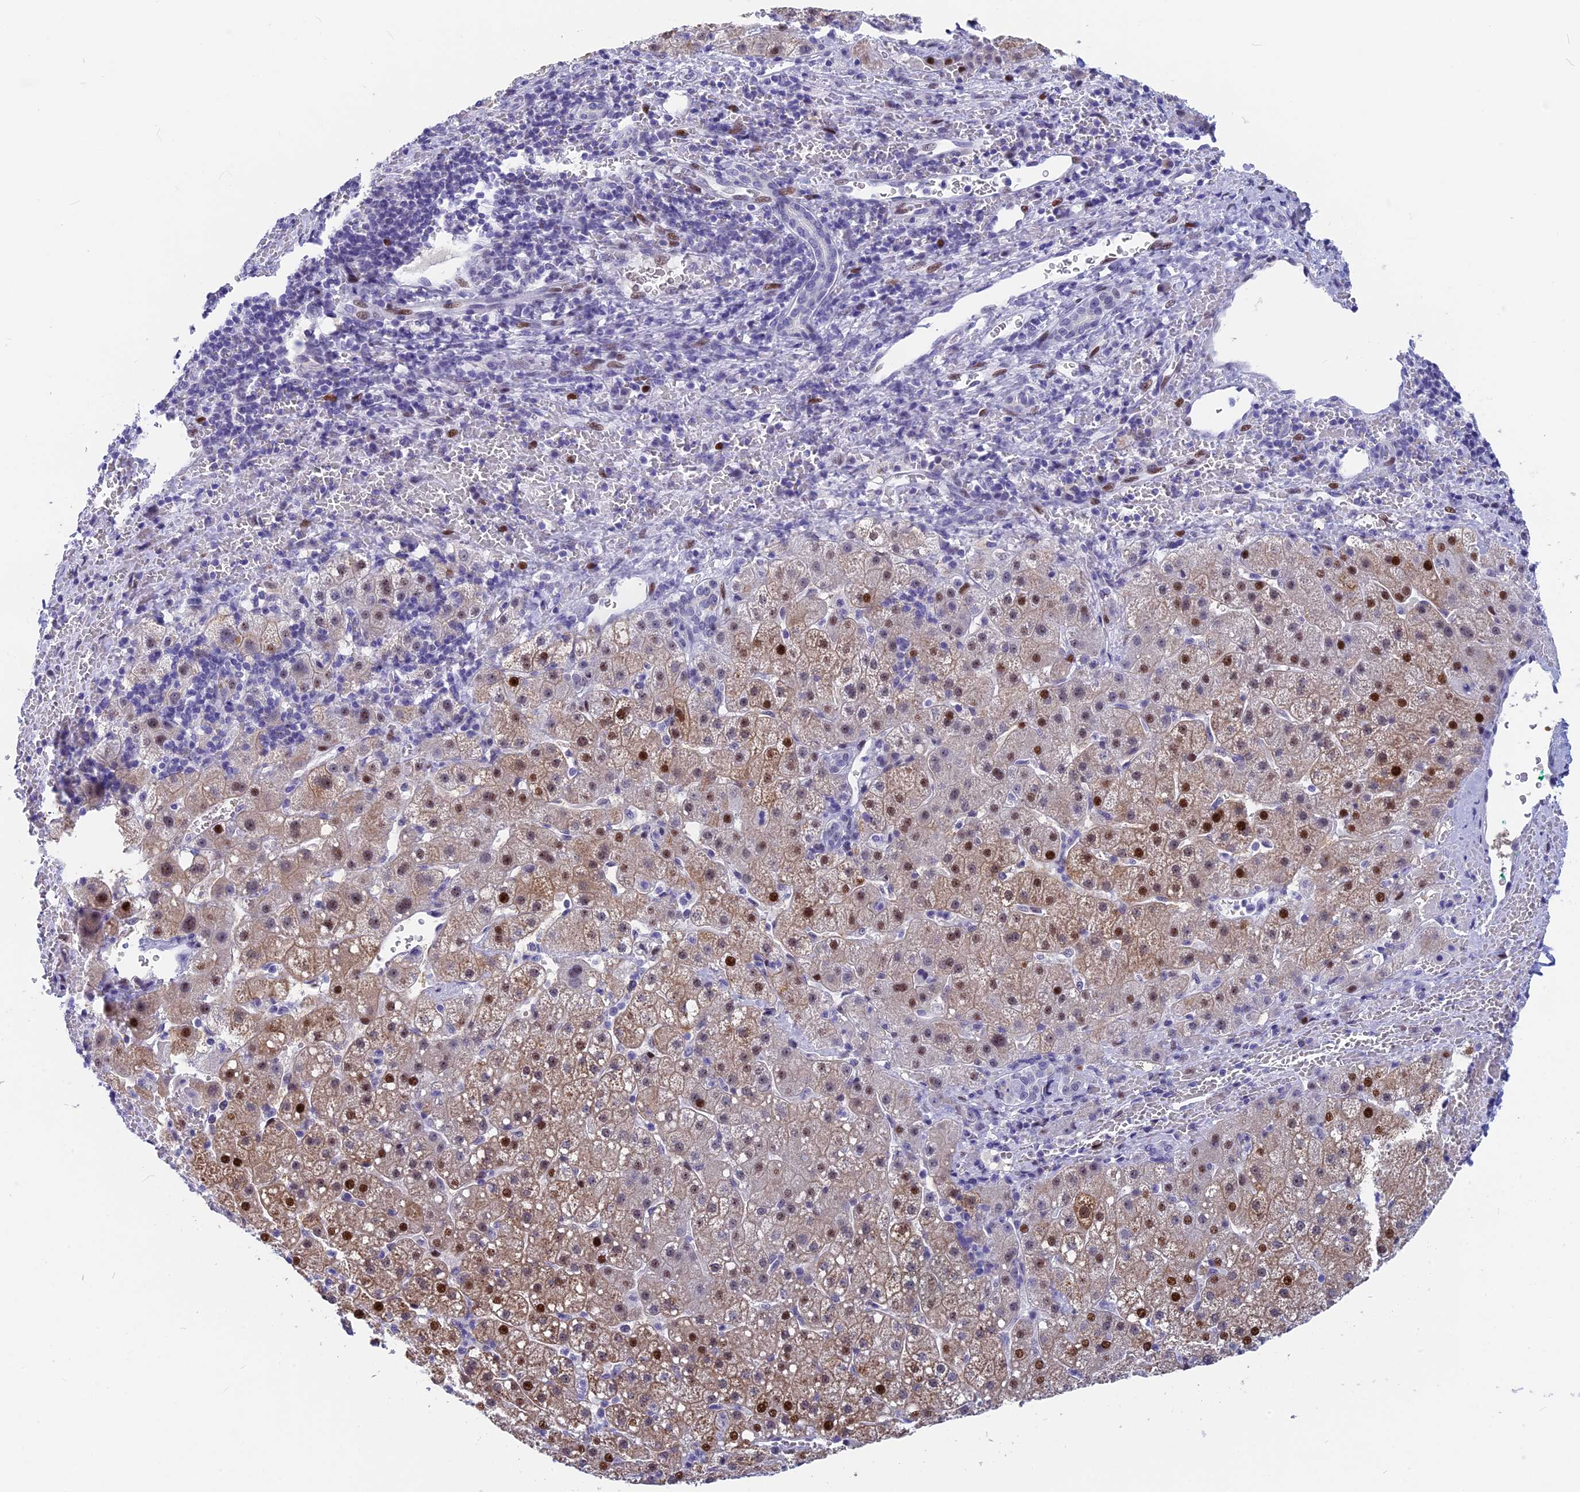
{"staining": {"intensity": "moderate", "quantity": "25%-75%", "location": "cytoplasmic/membranous,nuclear"}, "tissue": "liver cancer", "cell_type": "Tumor cells", "image_type": "cancer", "snomed": [{"axis": "morphology", "description": "Carcinoma, Hepatocellular, NOS"}, {"axis": "topography", "description": "Liver"}], "caption": "Immunohistochemical staining of human liver cancer (hepatocellular carcinoma) demonstrates medium levels of moderate cytoplasmic/membranous and nuclear protein staining in about 25%-75% of tumor cells. (IHC, brightfield microscopy, high magnification).", "gene": "NSA2", "patient": {"sex": "male", "age": 57}}